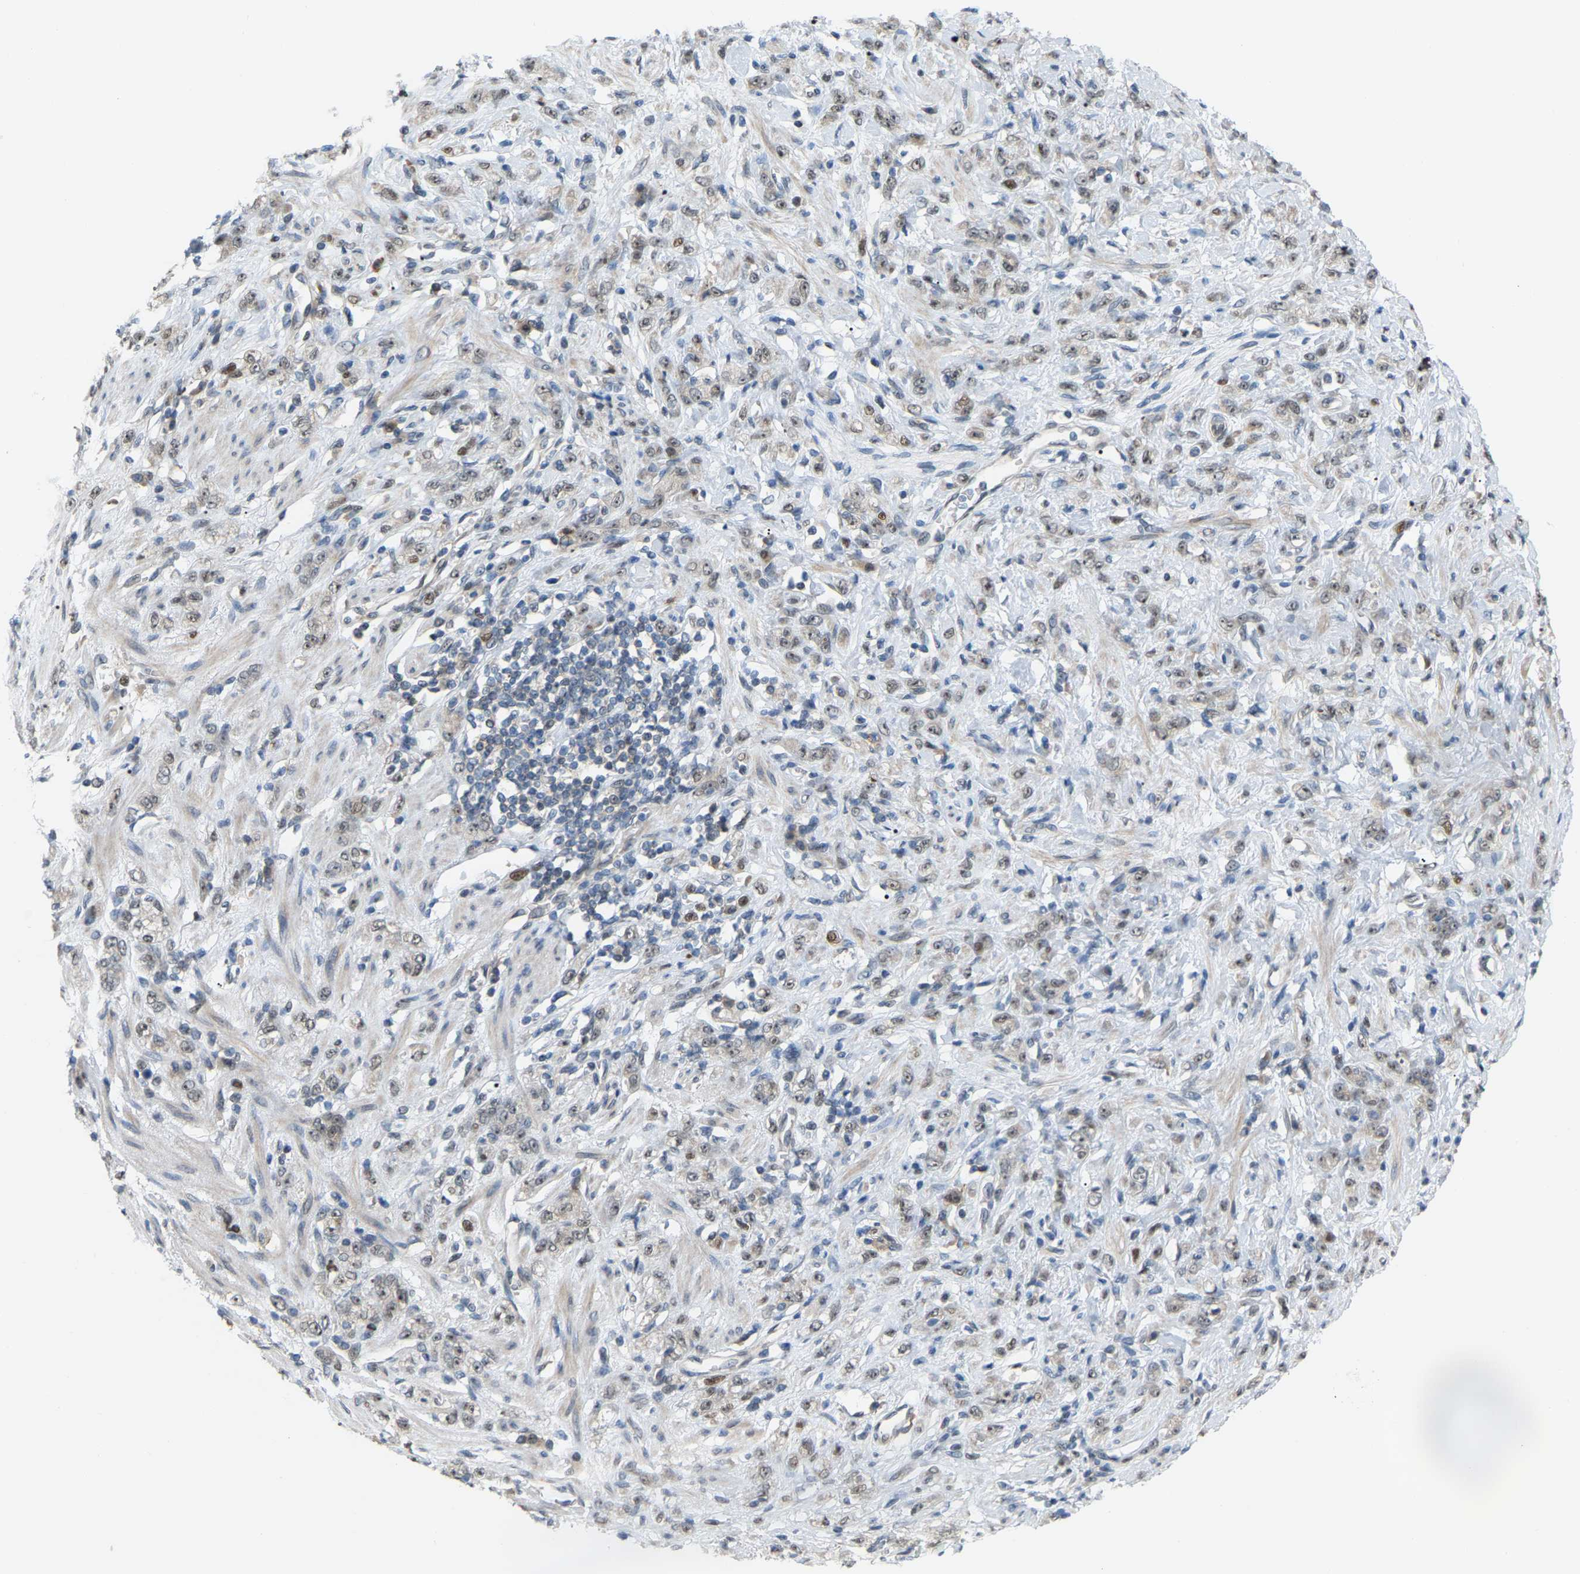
{"staining": {"intensity": "negative", "quantity": "none", "location": "none"}, "tissue": "stomach cancer", "cell_type": "Tumor cells", "image_type": "cancer", "snomed": [{"axis": "morphology", "description": "Normal tissue, NOS"}, {"axis": "morphology", "description": "Adenocarcinoma, NOS"}, {"axis": "topography", "description": "Stomach"}], "caption": "Immunohistochemical staining of adenocarcinoma (stomach) demonstrates no significant expression in tumor cells.", "gene": "CROT", "patient": {"sex": "male", "age": 82}}